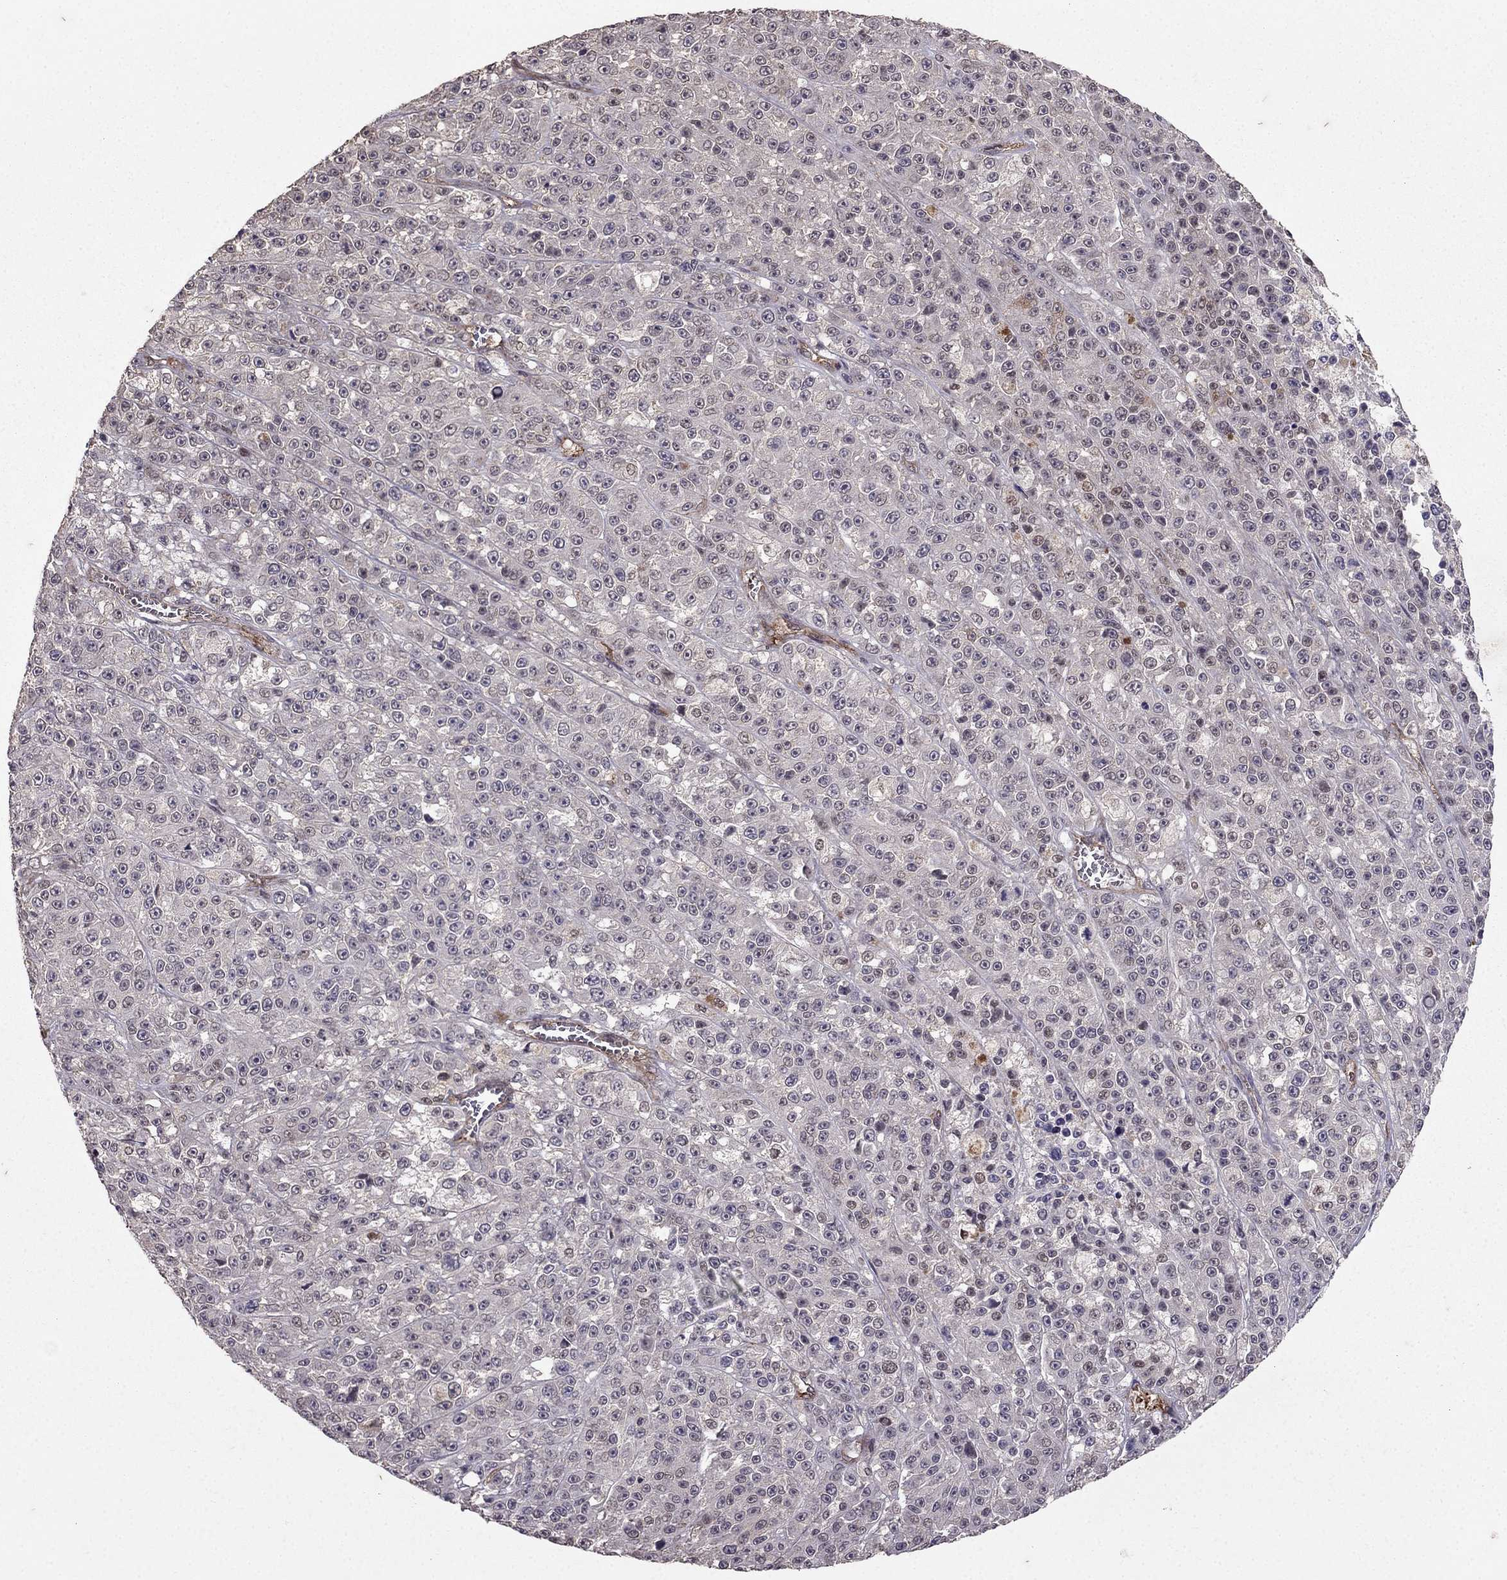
{"staining": {"intensity": "negative", "quantity": "none", "location": "none"}, "tissue": "melanoma", "cell_type": "Tumor cells", "image_type": "cancer", "snomed": [{"axis": "morphology", "description": "Malignant melanoma, NOS"}, {"axis": "topography", "description": "Skin"}], "caption": "High magnification brightfield microscopy of melanoma stained with DAB (3,3'-diaminobenzidine) (brown) and counterstained with hematoxylin (blue): tumor cells show no significant expression. (DAB immunohistochemistry (IHC) visualized using brightfield microscopy, high magnification).", "gene": "RASIP1", "patient": {"sex": "female", "age": 58}}